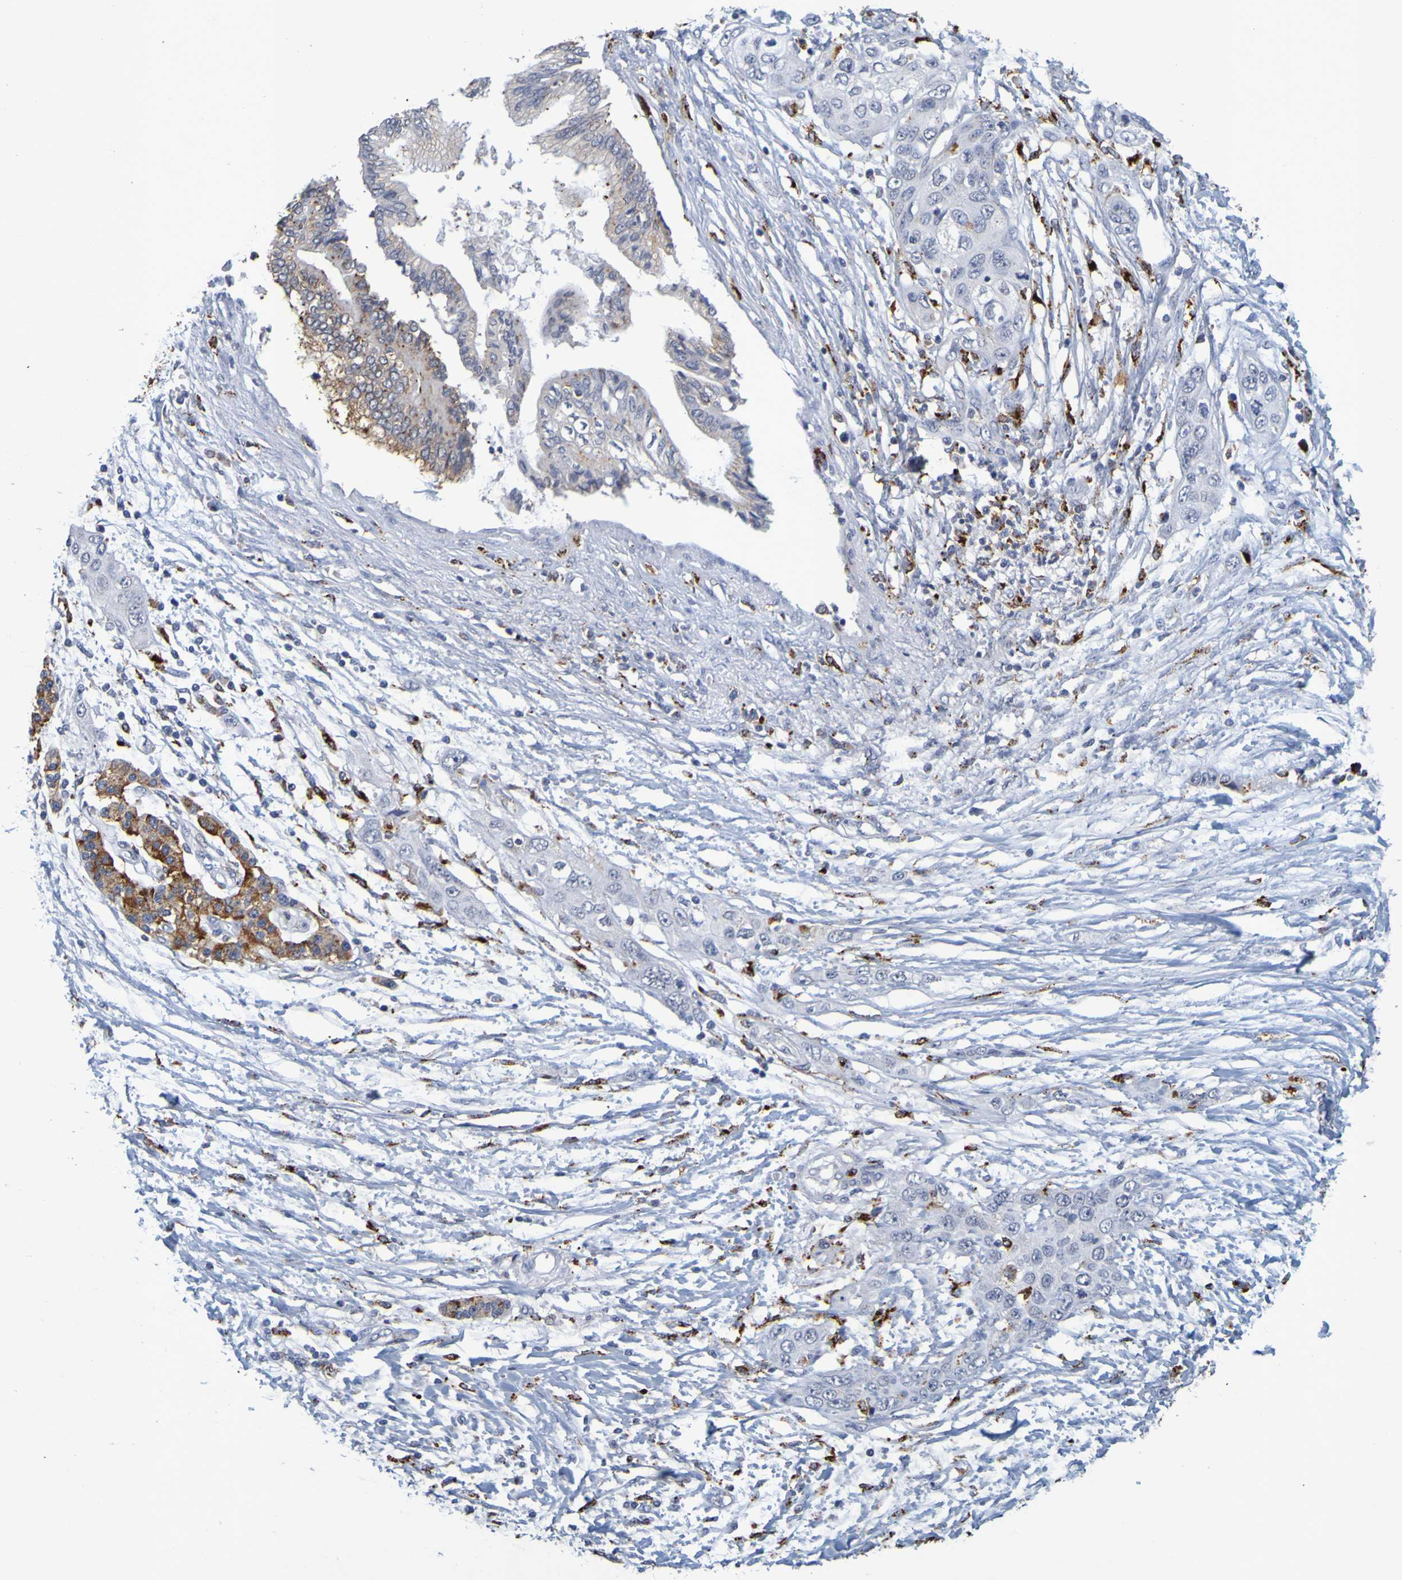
{"staining": {"intensity": "moderate", "quantity": "<25%", "location": "cytoplasmic/membranous"}, "tissue": "pancreatic cancer", "cell_type": "Tumor cells", "image_type": "cancer", "snomed": [{"axis": "morphology", "description": "Adenocarcinoma, NOS"}, {"axis": "topography", "description": "Pancreas"}], "caption": "Human adenocarcinoma (pancreatic) stained with a protein marker reveals moderate staining in tumor cells.", "gene": "TPH1", "patient": {"sex": "female", "age": 70}}